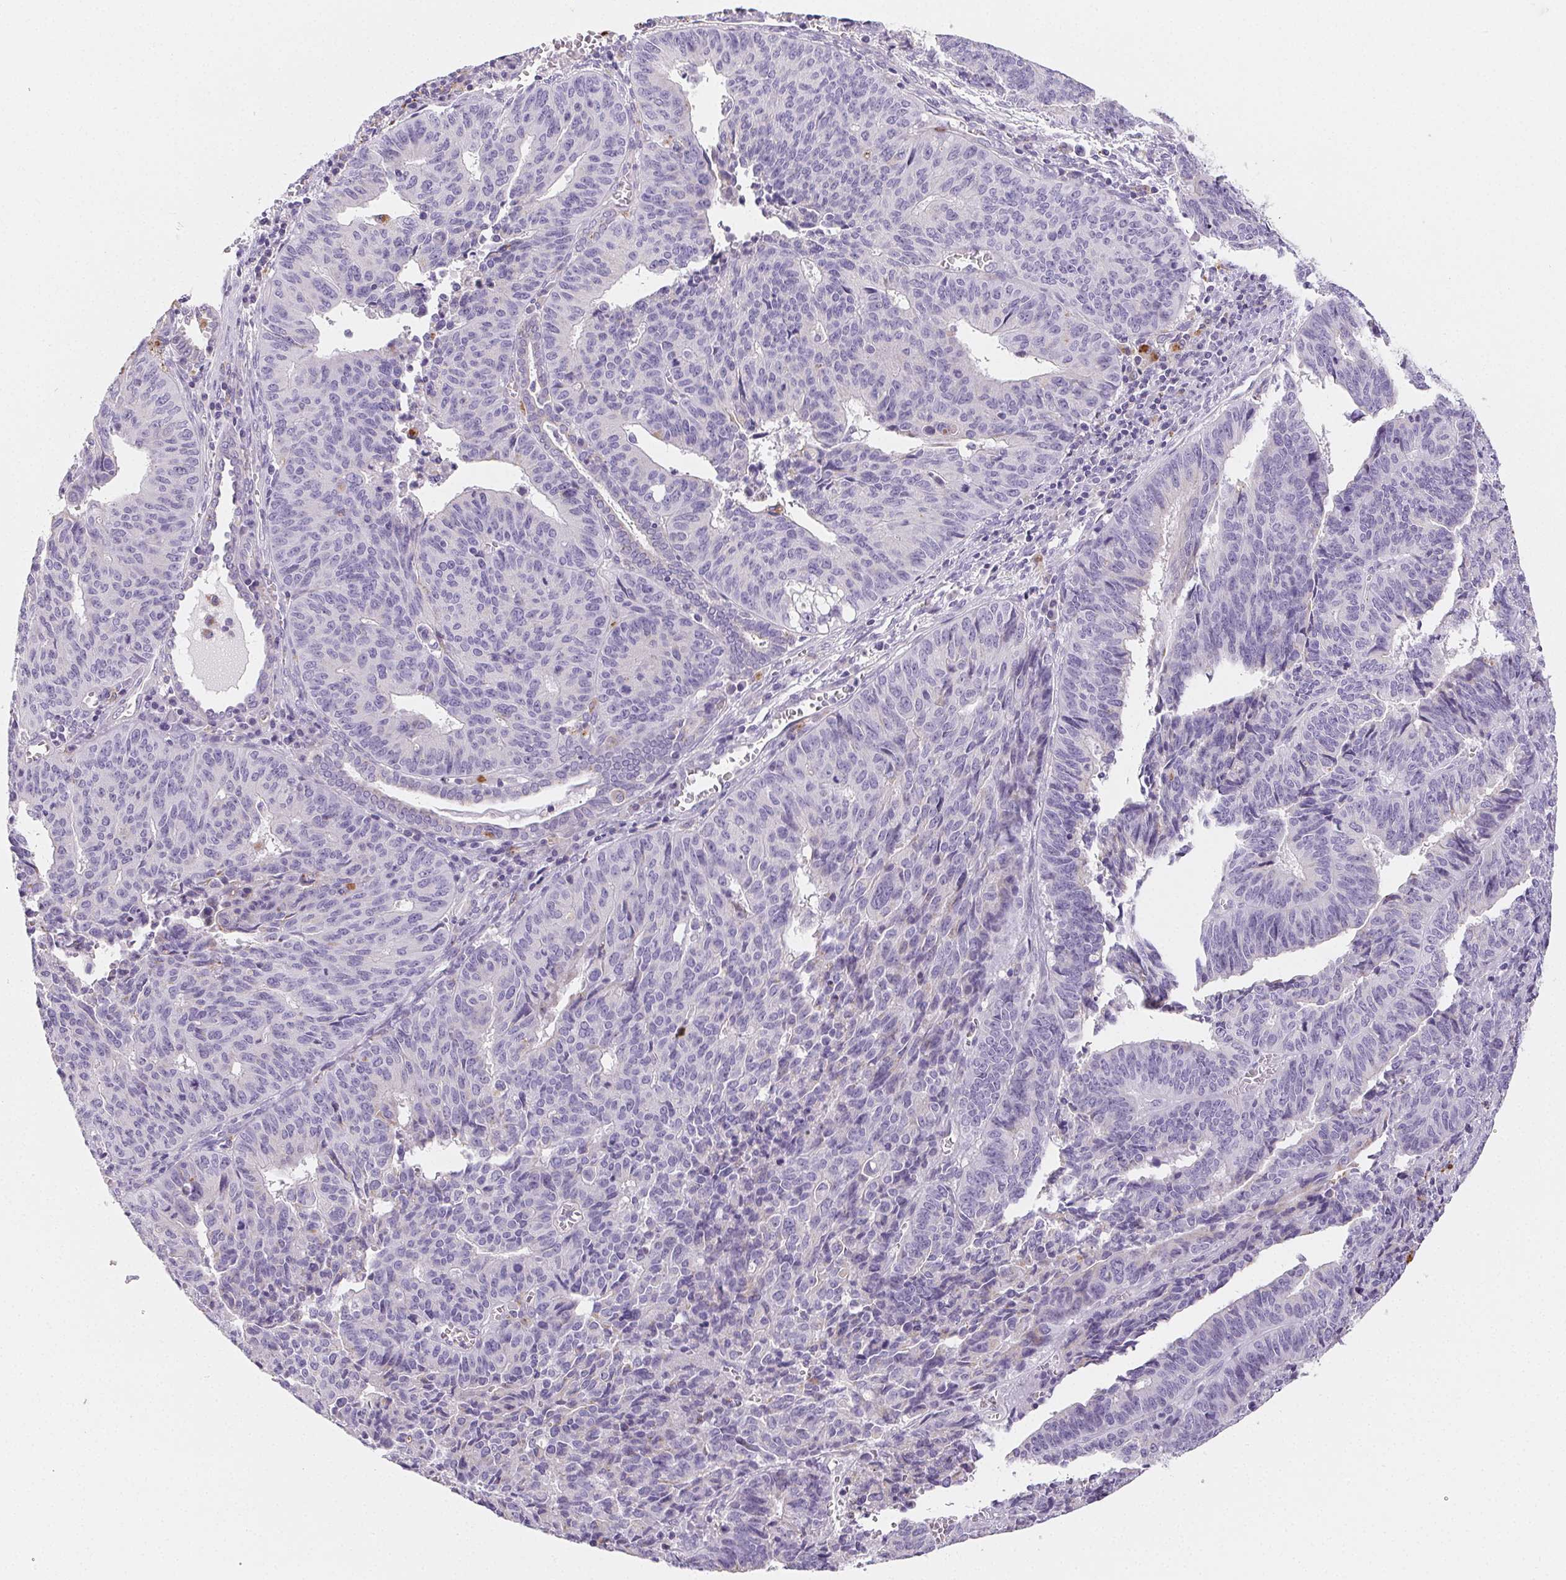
{"staining": {"intensity": "negative", "quantity": "none", "location": "none"}, "tissue": "endometrial cancer", "cell_type": "Tumor cells", "image_type": "cancer", "snomed": [{"axis": "morphology", "description": "Adenocarcinoma, NOS"}, {"axis": "topography", "description": "Endometrium"}], "caption": "Protein analysis of endometrial cancer shows no significant staining in tumor cells.", "gene": "LIPA", "patient": {"sex": "female", "age": 65}}